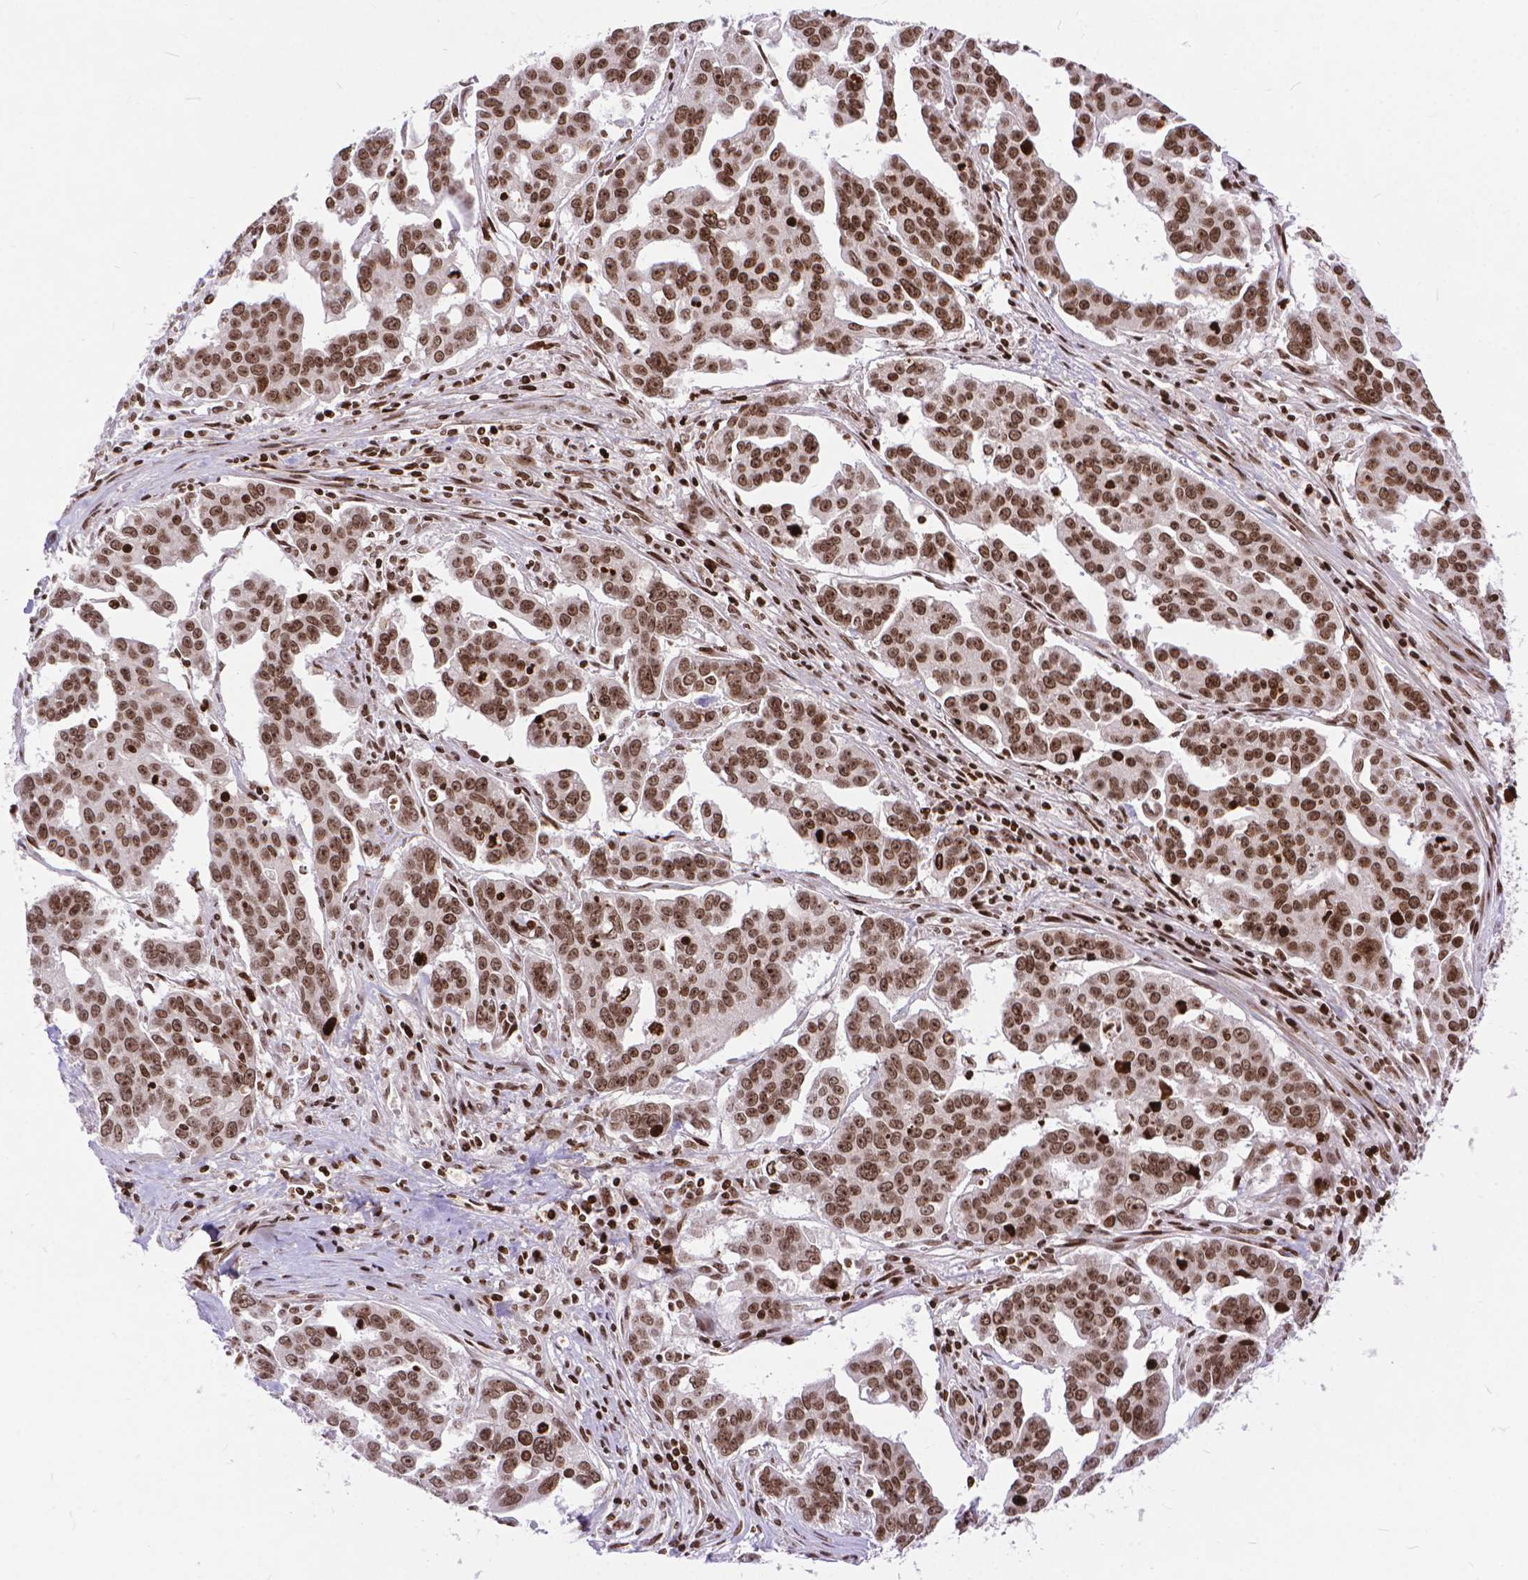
{"staining": {"intensity": "moderate", "quantity": ">75%", "location": "nuclear"}, "tissue": "ovarian cancer", "cell_type": "Tumor cells", "image_type": "cancer", "snomed": [{"axis": "morphology", "description": "Carcinoma, endometroid"}, {"axis": "topography", "description": "Ovary"}], "caption": "Human ovarian cancer stained with a brown dye reveals moderate nuclear positive positivity in approximately >75% of tumor cells.", "gene": "AMER1", "patient": {"sex": "female", "age": 78}}